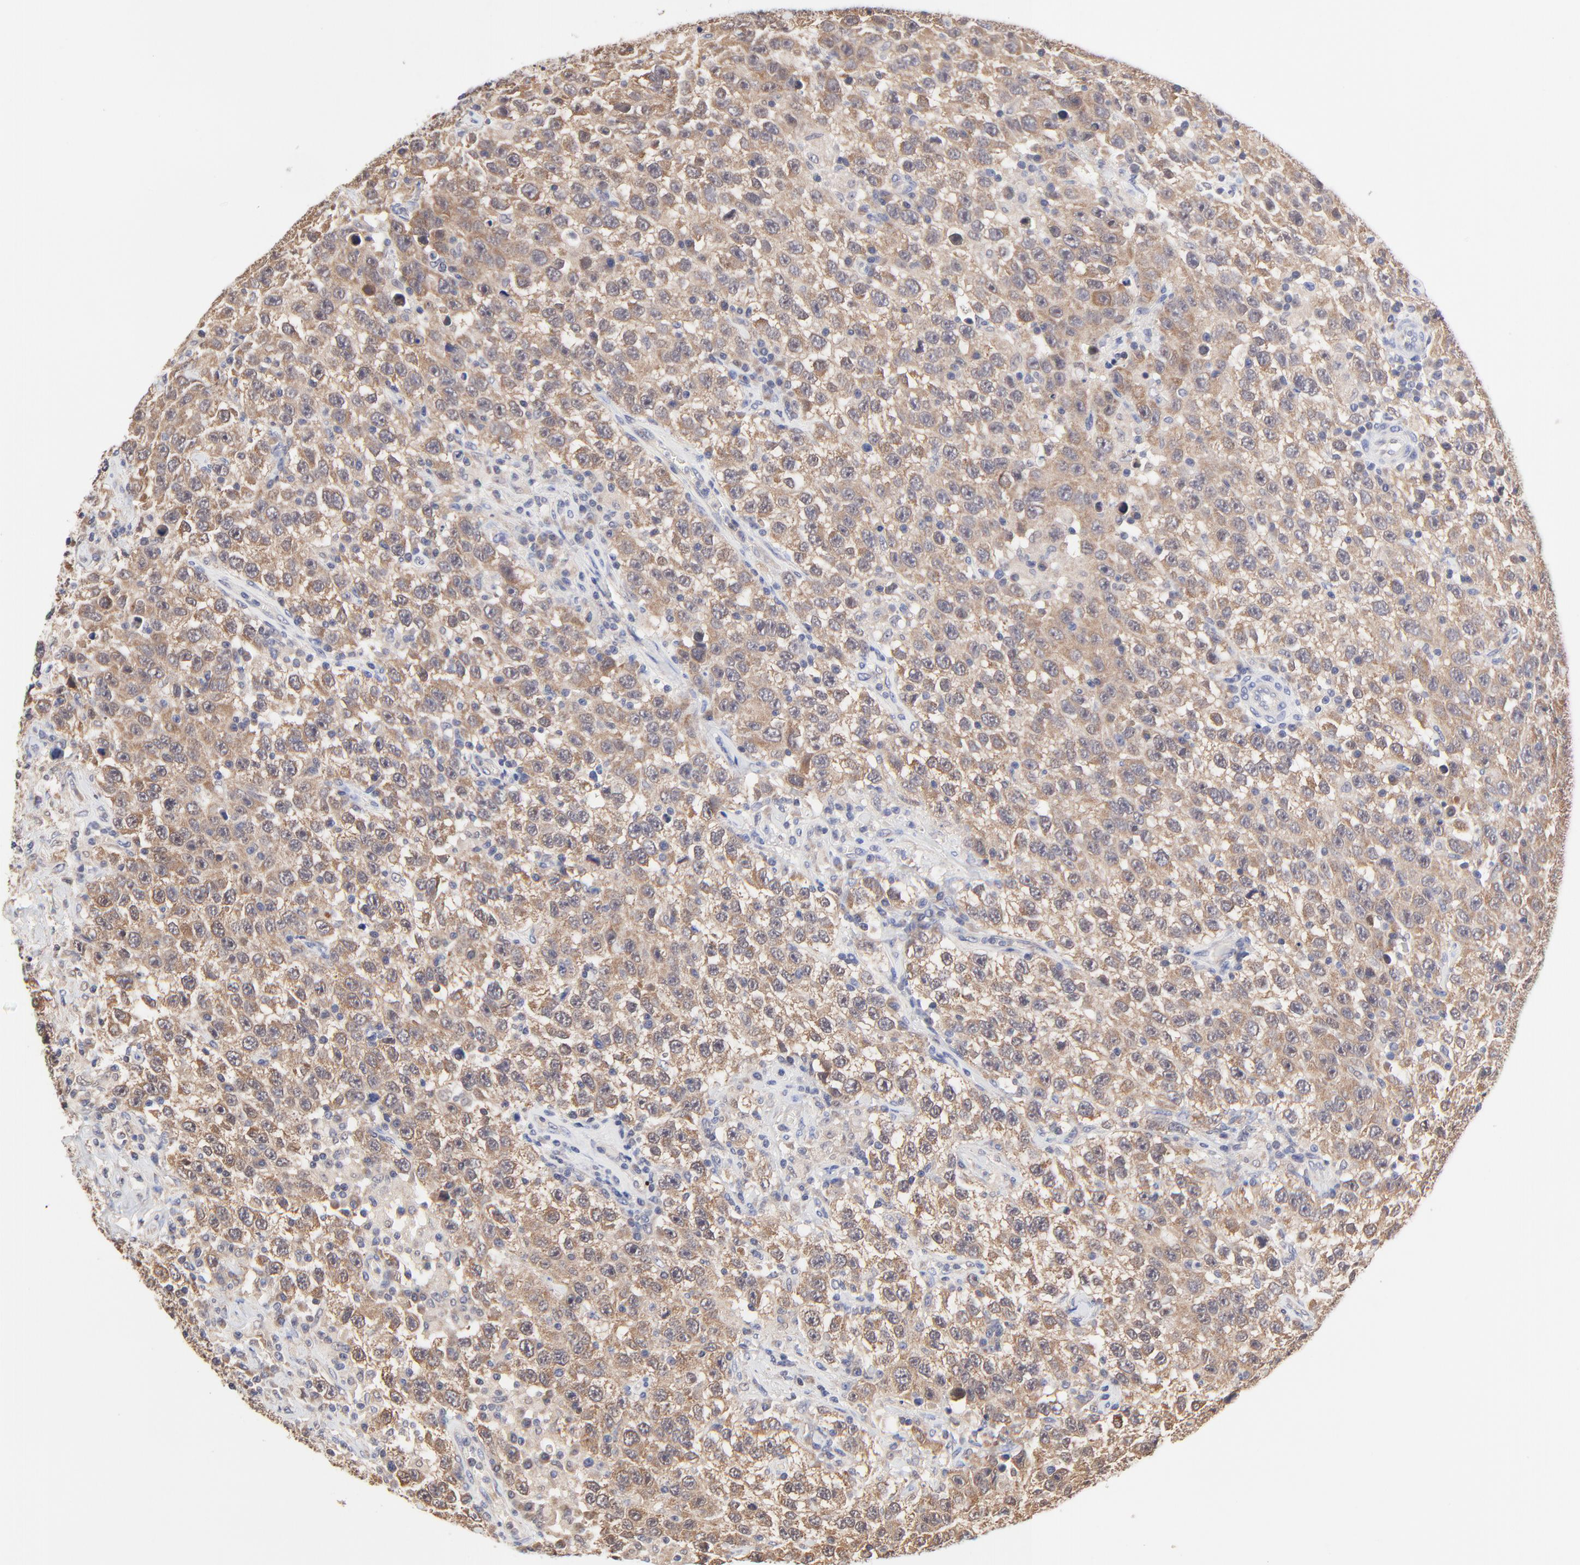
{"staining": {"intensity": "moderate", "quantity": ">75%", "location": "cytoplasmic/membranous"}, "tissue": "testis cancer", "cell_type": "Tumor cells", "image_type": "cancer", "snomed": [{"axis": "morphology", "description": "Seminoma, NOS"}, {"axis": "topography", "description": "Testis"}], "caption": "A photomicrograph showing moderate cytoplasmic/membranous staining in approximately >75% of tumor cells in testis cancer (seminoma), as visualized by brown immunohistochemical staining.", "gene": "PCMT1", "patient": {"sex": "male", "age": 41}}